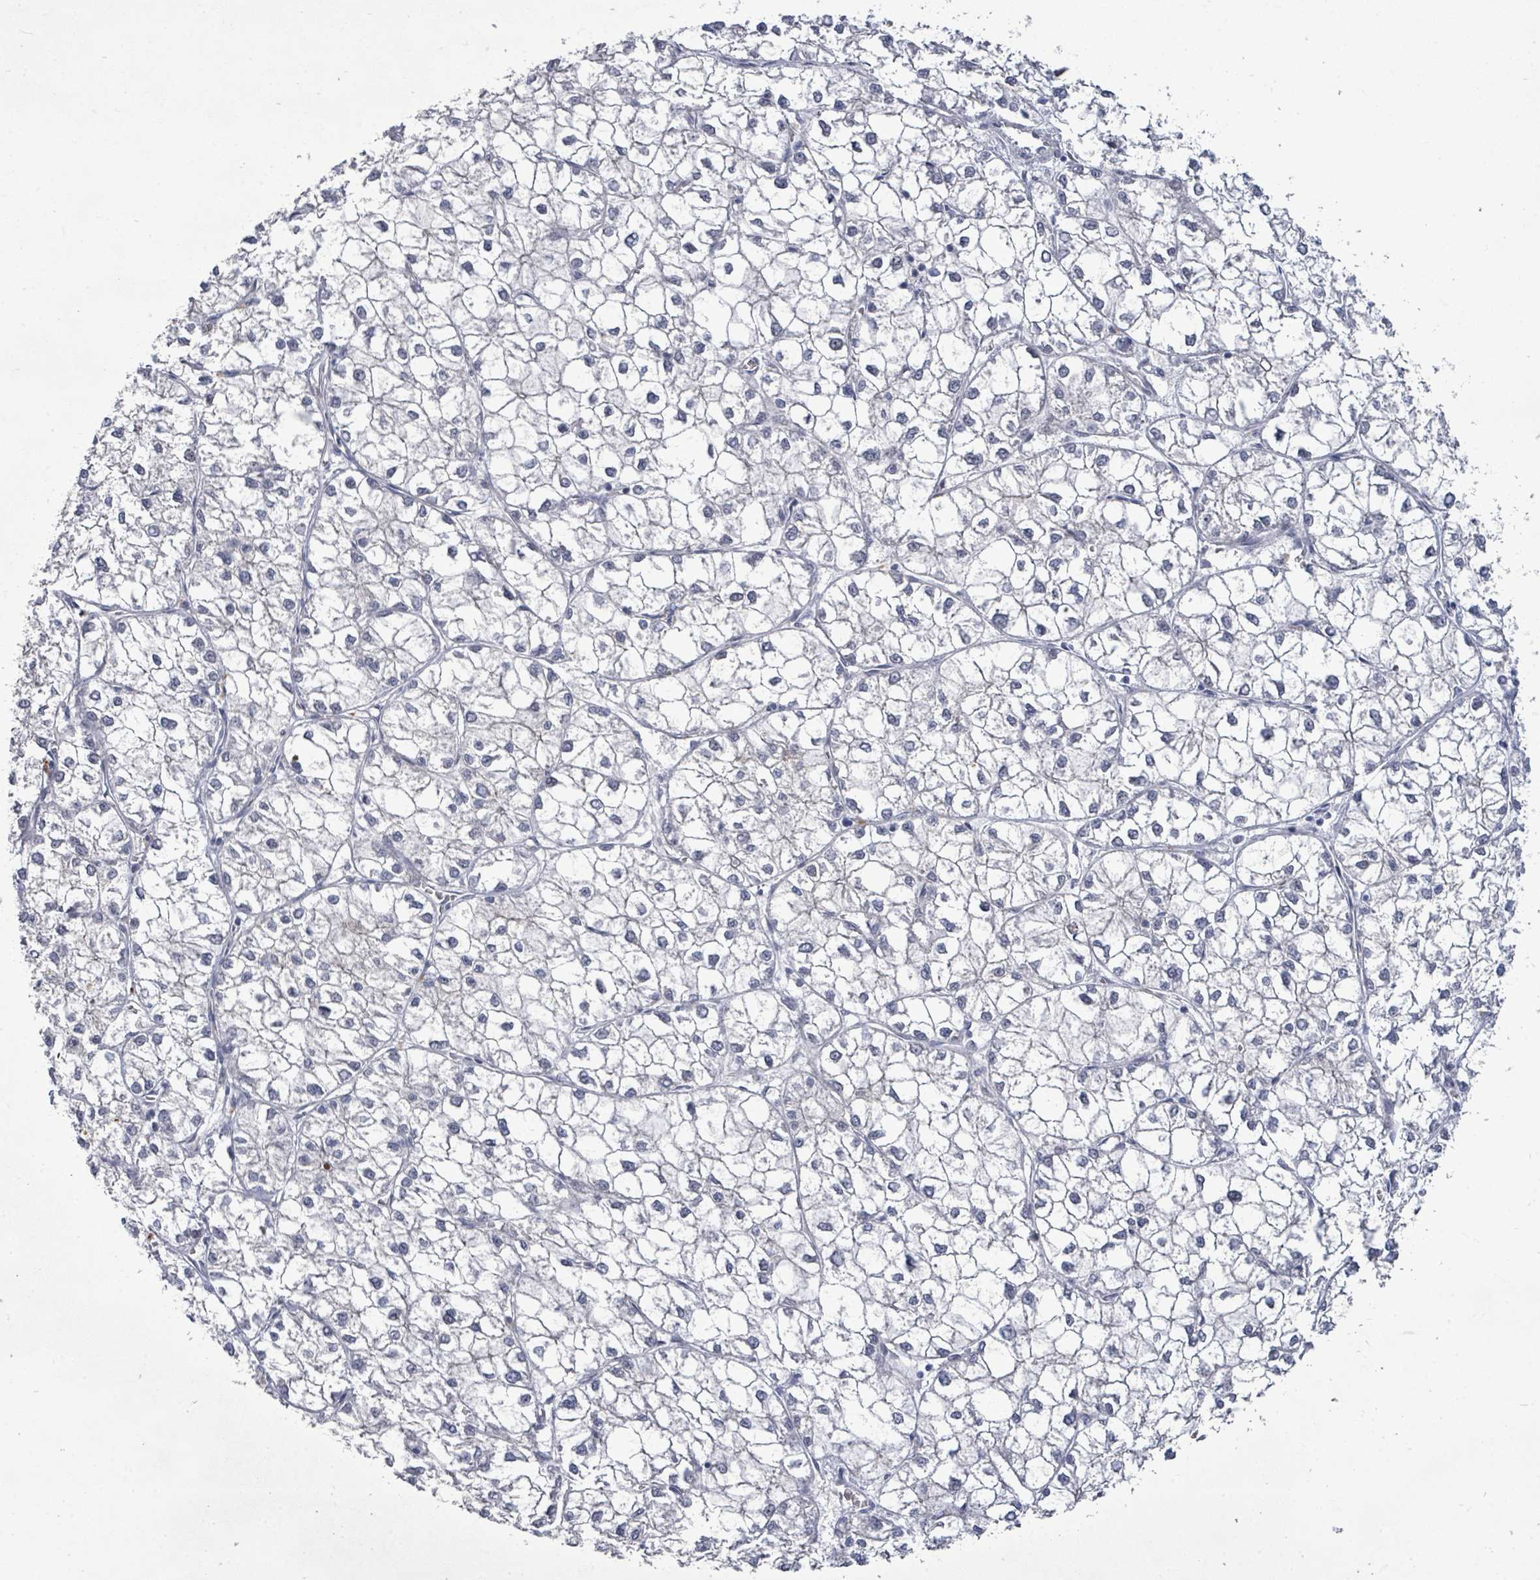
{"staining": {"intensity": "negative", "quantity": "none", "location": "none"}, "tissue": "liver cancer", "cell_type": "Tumor cells", "image_type": "cancer", "snomed": [{"axis": "morphology", "description": "Carcinoma, Hepatocellular, NOS"}, {"axis": "topography", "description": "Liver"}], "caption": "Image shows no protein positivity in tumor cells of liver hepatocellular carcinoma tissue.", "gene": "CT45A5", "patient": {"sex": "female", "age": 43}}